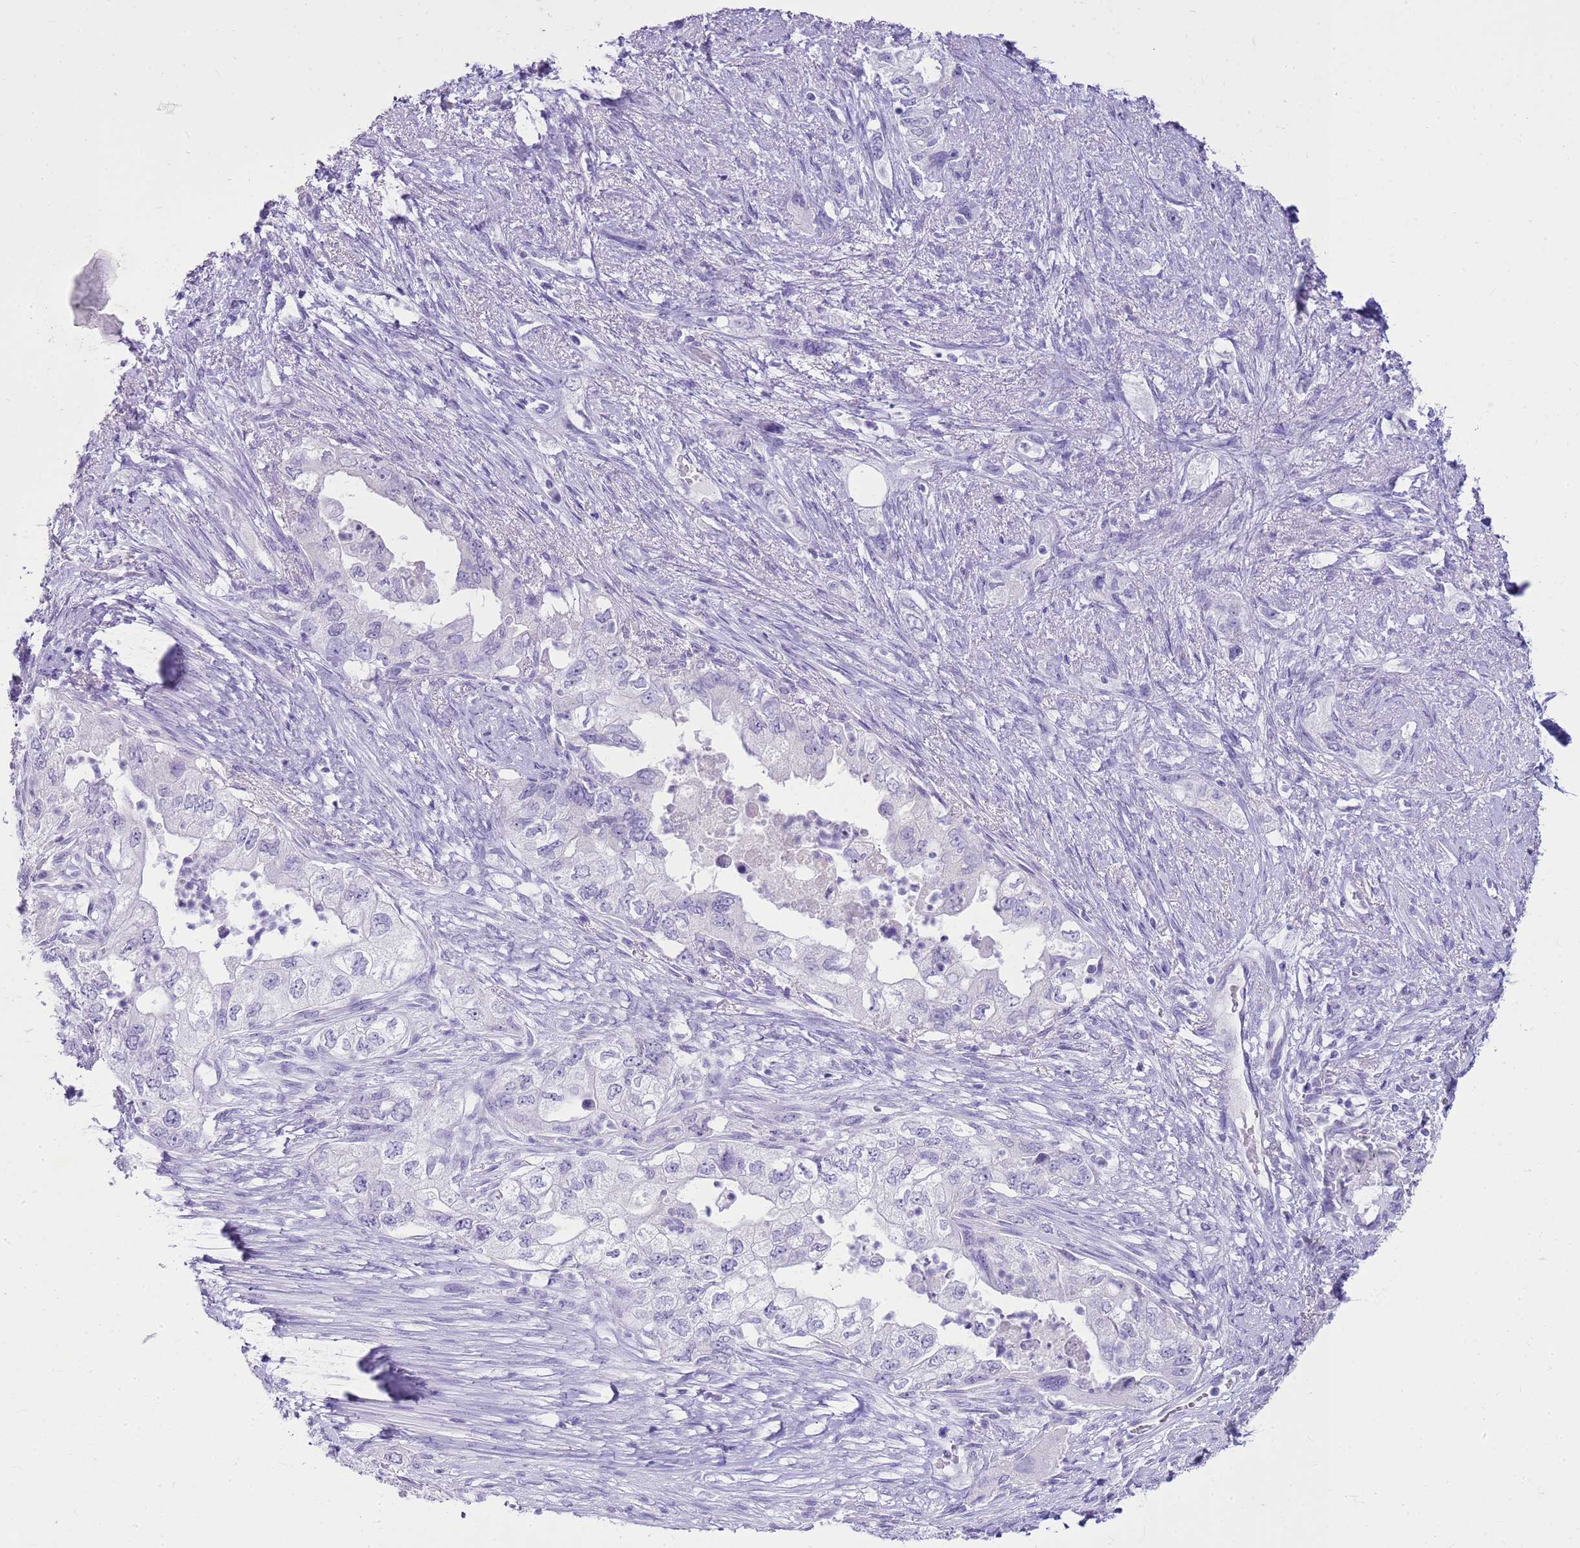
{"staining": {"intensity": "negative", "quantity": "none", "location": "none"}, "tissue": "pancreatic cancer", "cell_type": "Tumor cells", "image_type": "cancer", "snomed": [{"axis": "morphology", "description": "Adenocarcinoma, NOS"}, {"axis": "topography", "description": "Pancreas"}], "caption": "Tumor cells are negative for protein expression in human pancreatic cancer (adenocarcinoma).", "gene": "CA8", "patient": {"sex": "female", "age": 73}}